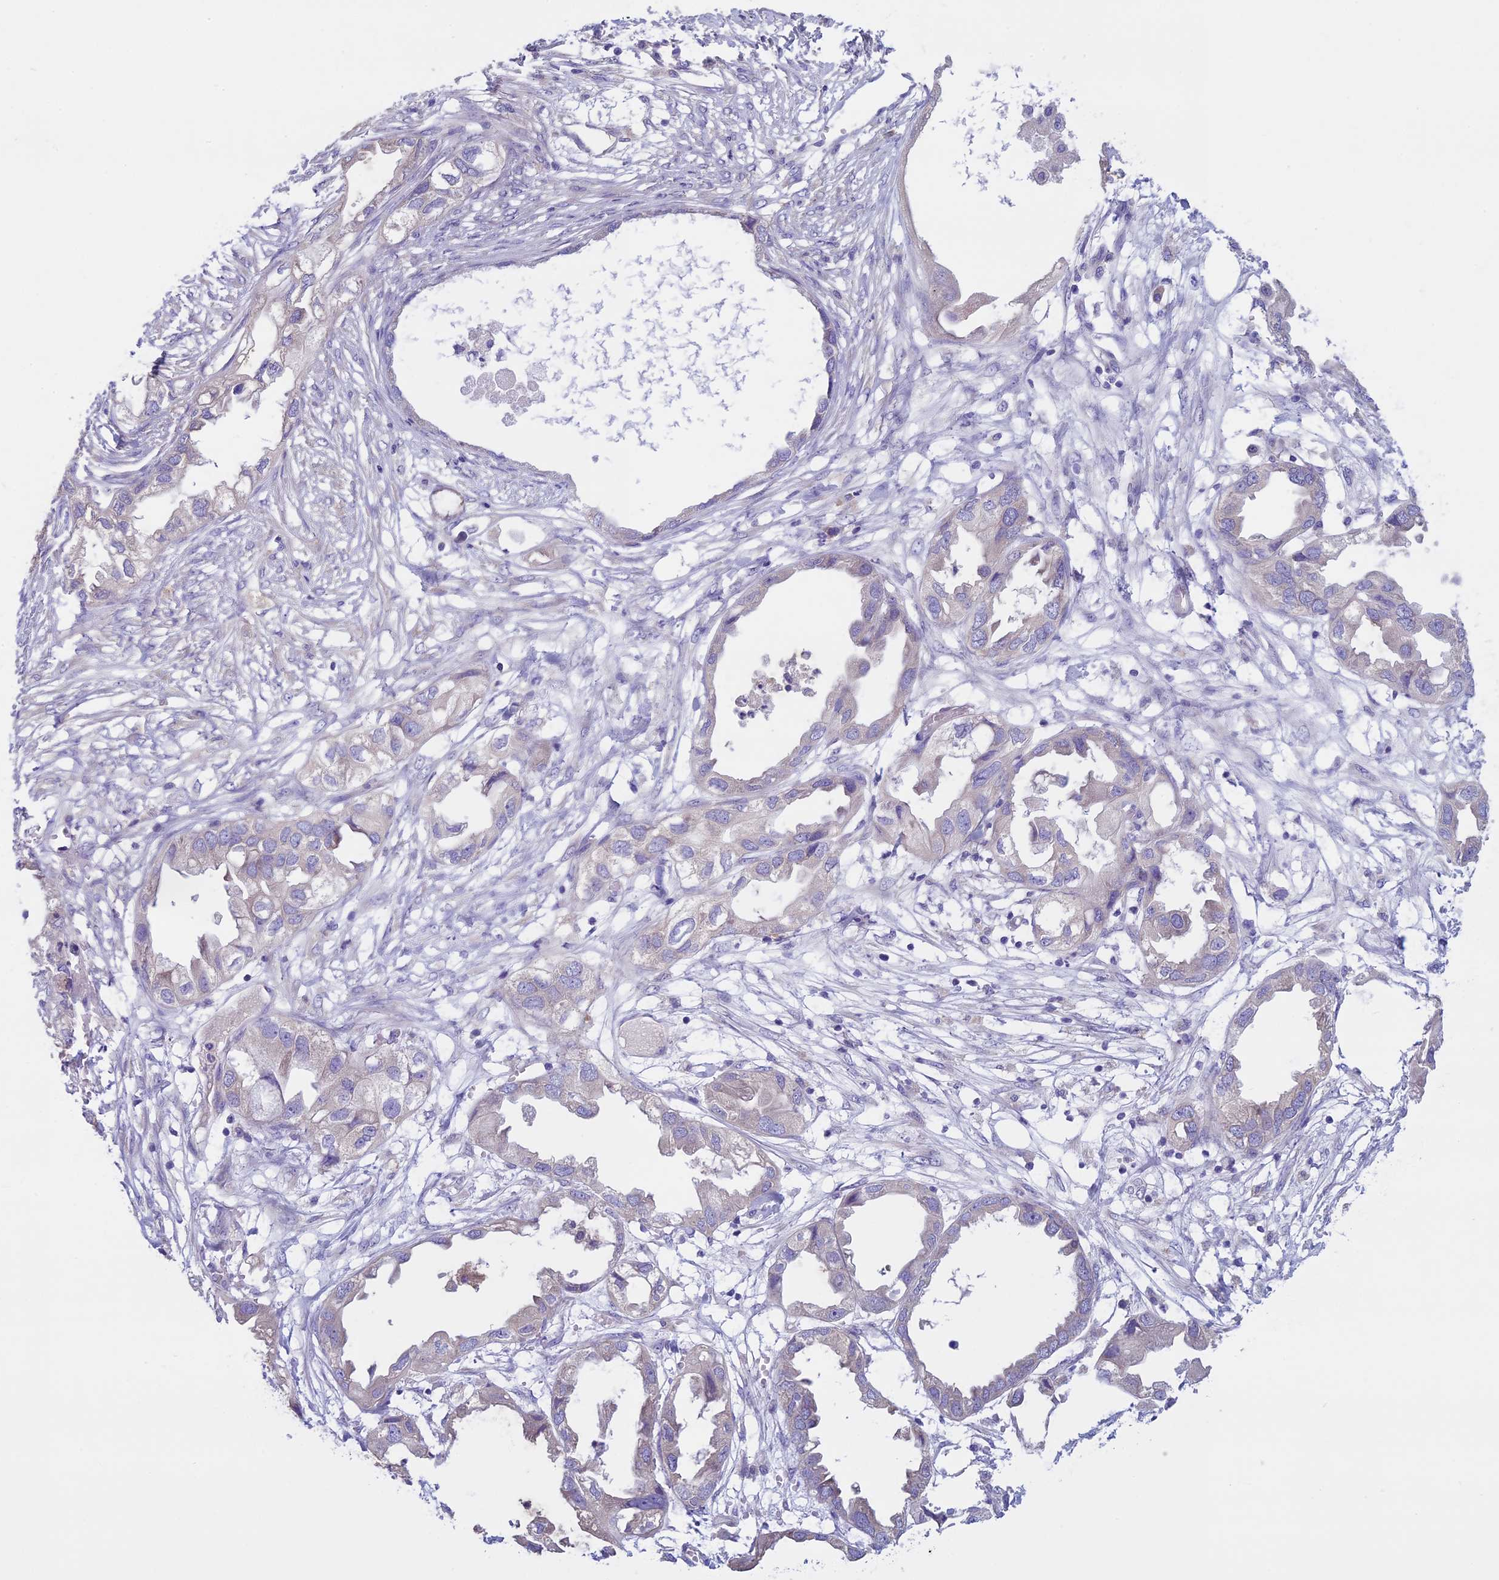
{"staining": {"intensity": "negative", "quantity": "none", "location": "none"}, "tissue": "endometrial cancer", "cell_type": "Tumor cells", "image_type": "cancer", "snomed": [{"axis": "morphology", "description": "Adenocarcinoma, NOS"}, {"axis": "morphology", "description": "Adenocarcinoma, metastatic, NOS"}, {"axis": "topography", "description": "Adipose tissue"}, {"axis": "topography", "description": "Endometrium"}], "caption": "The micrograph demonstrates no staining of tumor cells in endometrial adenocarcinoma. (DAB (3,3'-diaminobenzidine) immunohistochemistry, high magnification).", "gene": "DCTN5", "patient": {"sex": "female", "age": 67}}